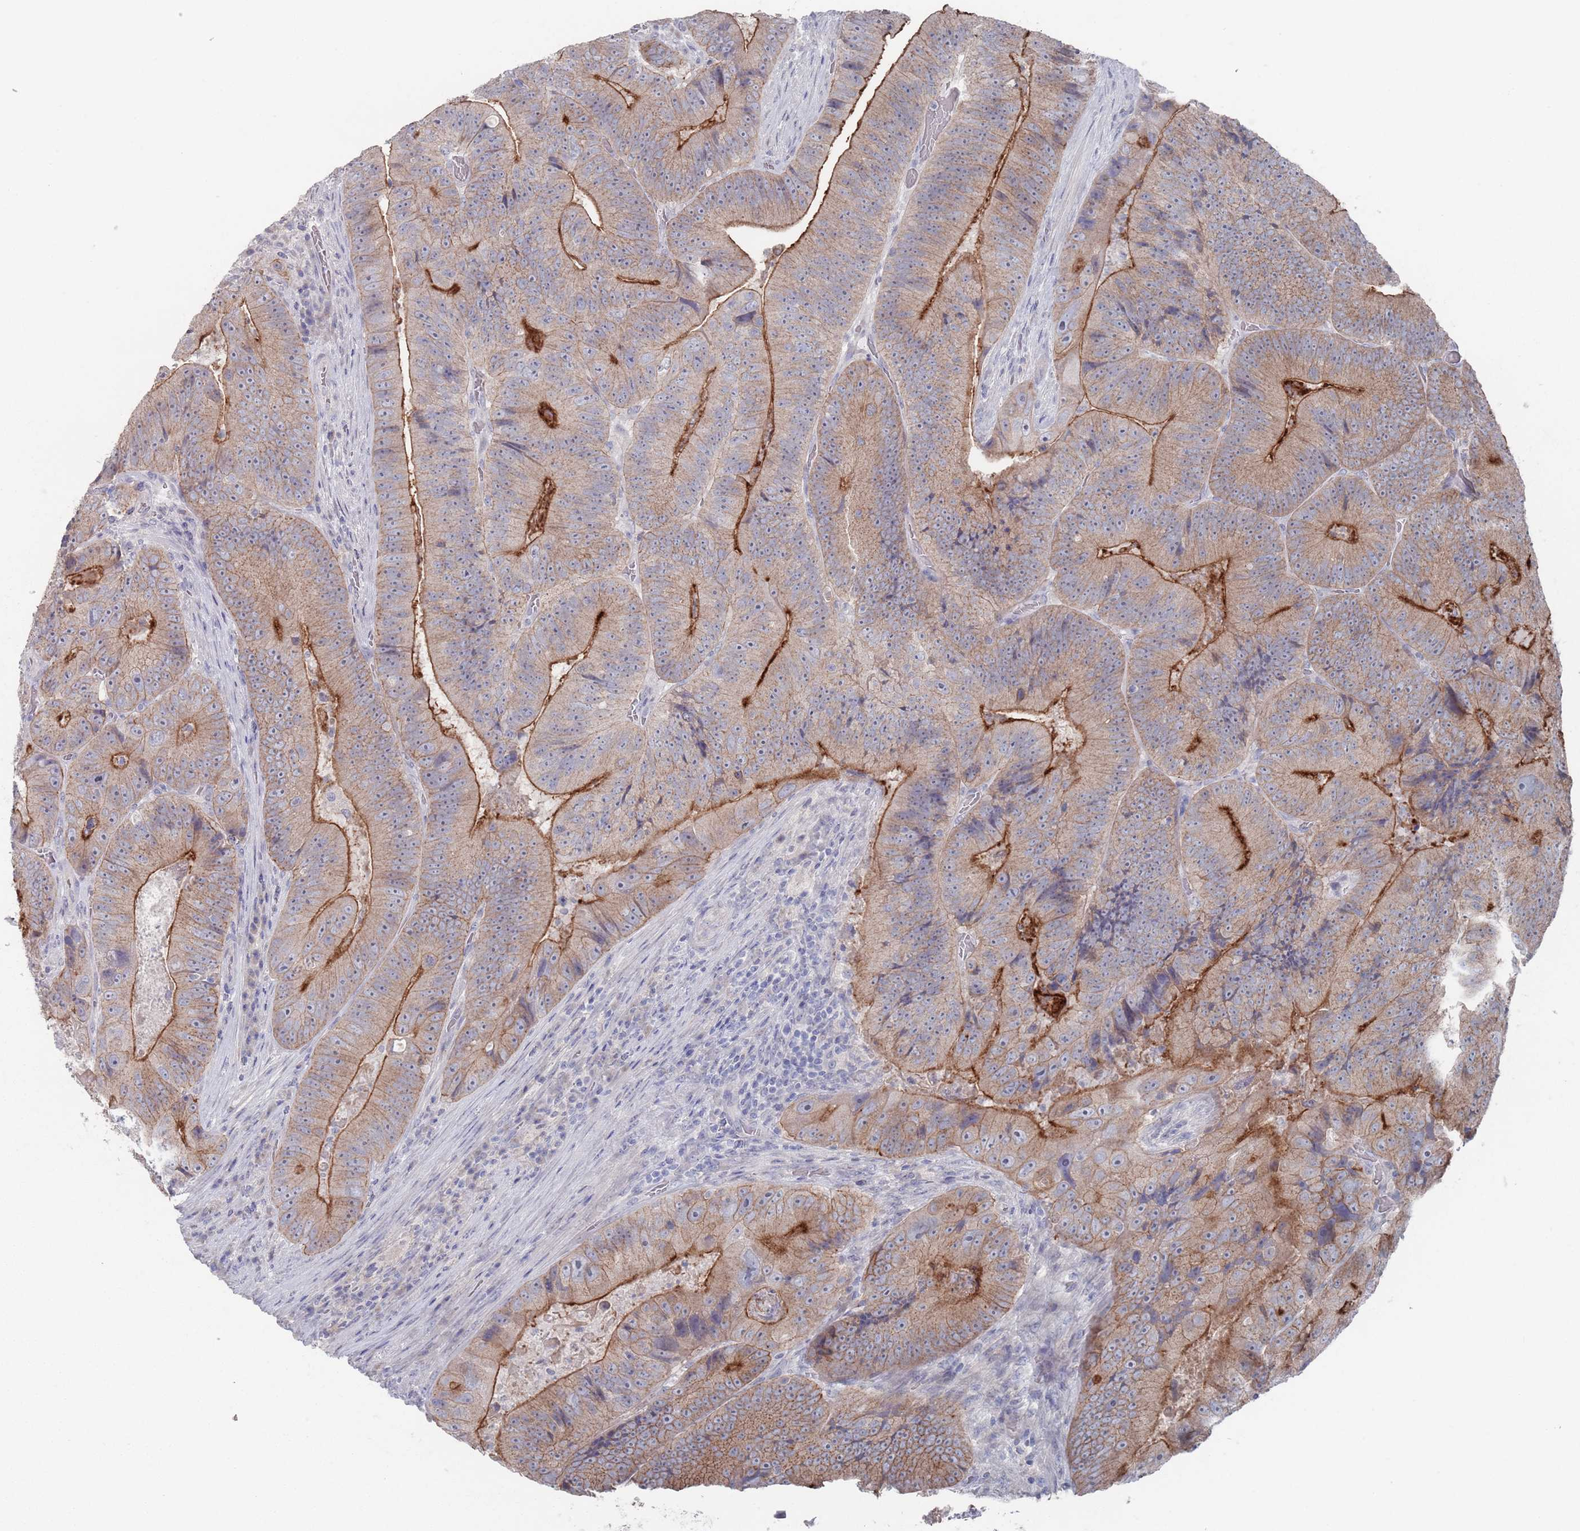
{"staining": {"intensity": "strong", "quantity": "25%-75%", "location": "cytoplasmic/membranous"}, "tissue": "colorectal cancer", "cell_type": "Tumor cells", "image_type": "cancer", "snomed": [{"axis": "morphology", "description": "Adenocarcinoma, NOS"}, {"axis": "topography", "description": "Colon"}], "caption": "IHC of adenocarcinoma (colorectal) shows high levels of strong cytoplasmic/membranous staining in approximately 25%-75% of tumor cells.", "gene": "PROM2", "patient": {"sex": "female", "age": 86}}